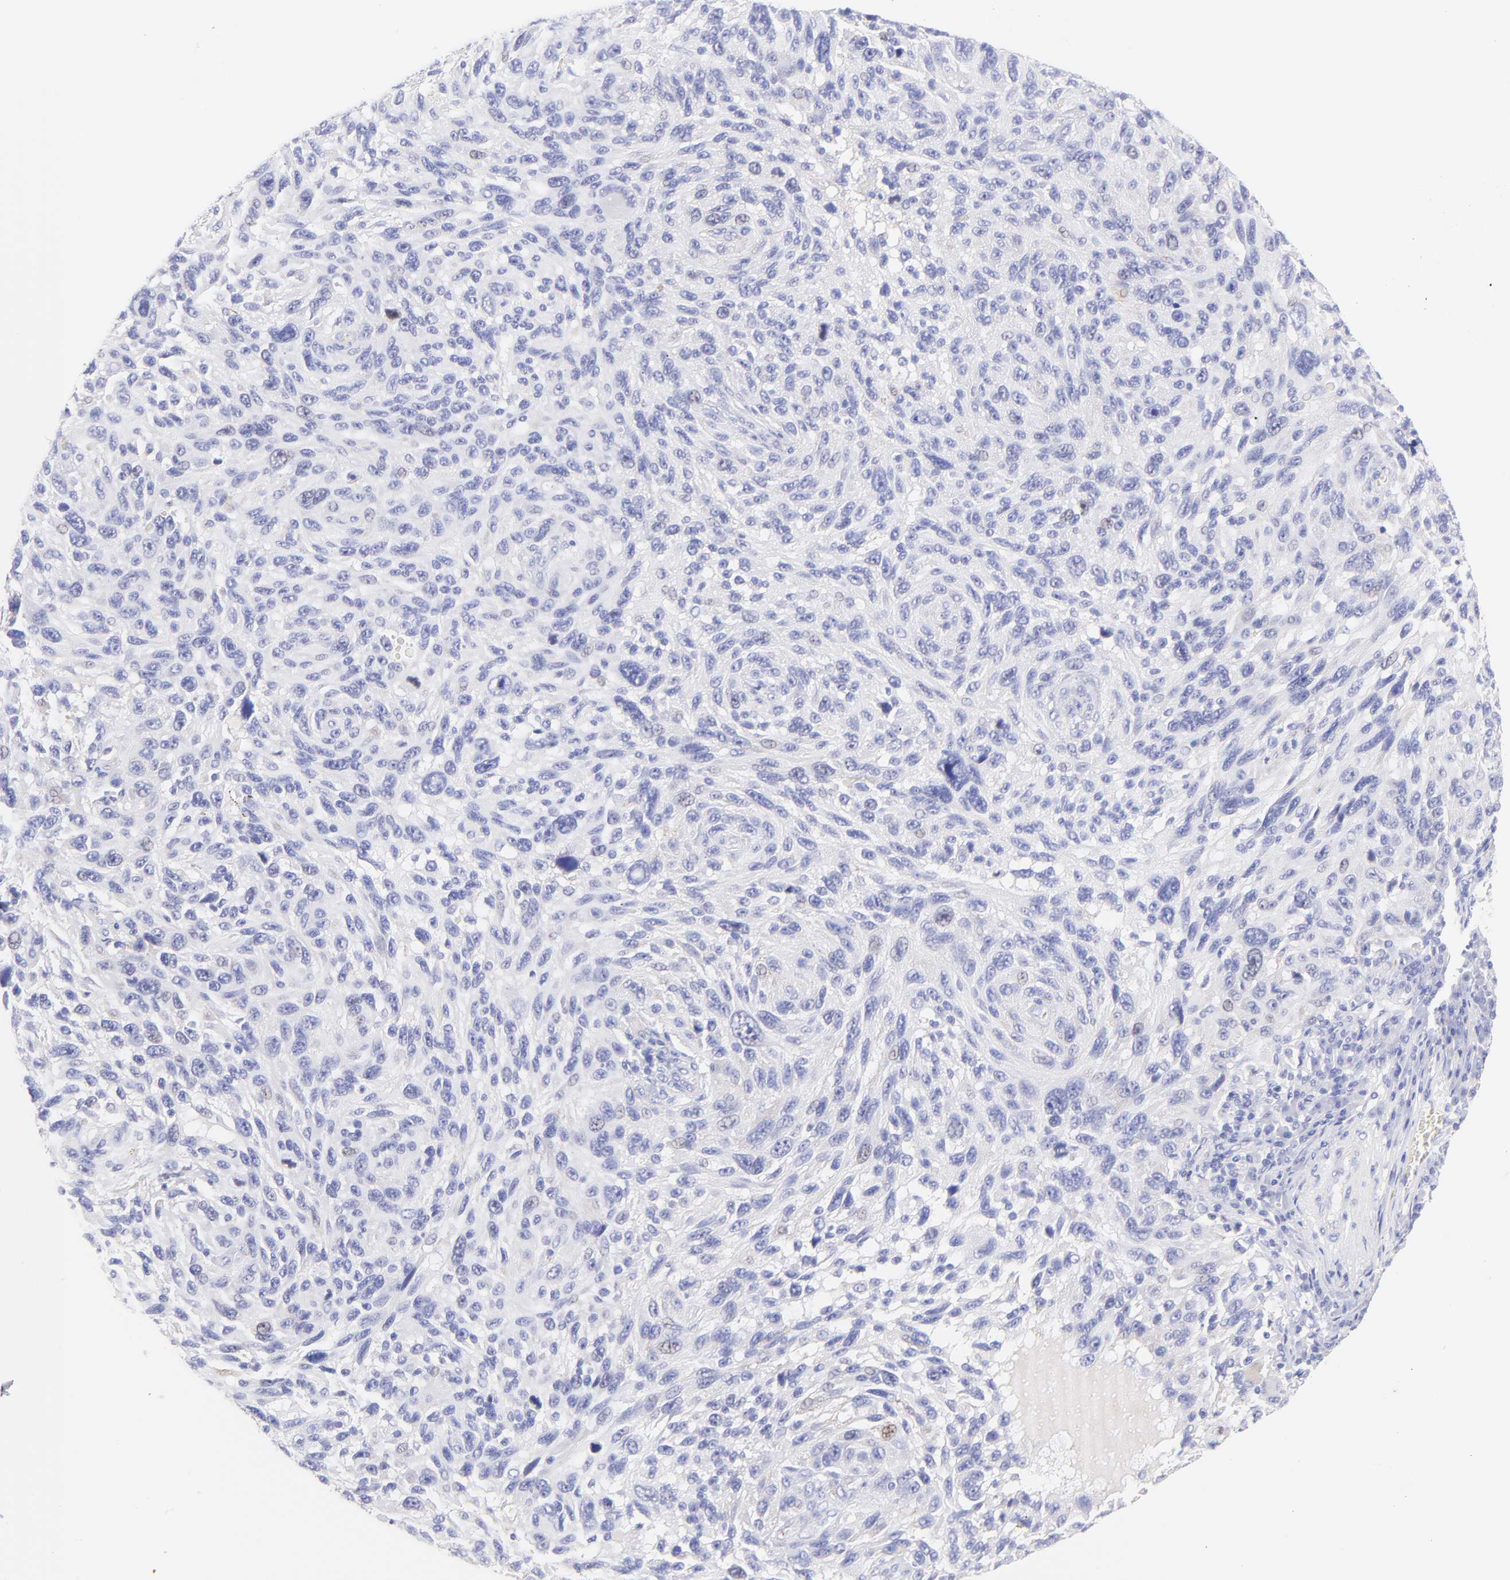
{"staining": {"intensity": "negative", "quantity": "none", "location": "none"}, "tissue": "melanoma", "cell_type": "Tumor cells", "image_type": "cancer", "snomed": [{"axis": "morphology", "description": "Malignant melanoma, NOS"}, {"axis": "topography", "description": "Skin"}], "caption": "Immunohistochemistry (IHC) of melanoma reveals no staining in tumor cells.", "gene": "FRMPD3", "patient": {"sex": "male", "age": 53}}